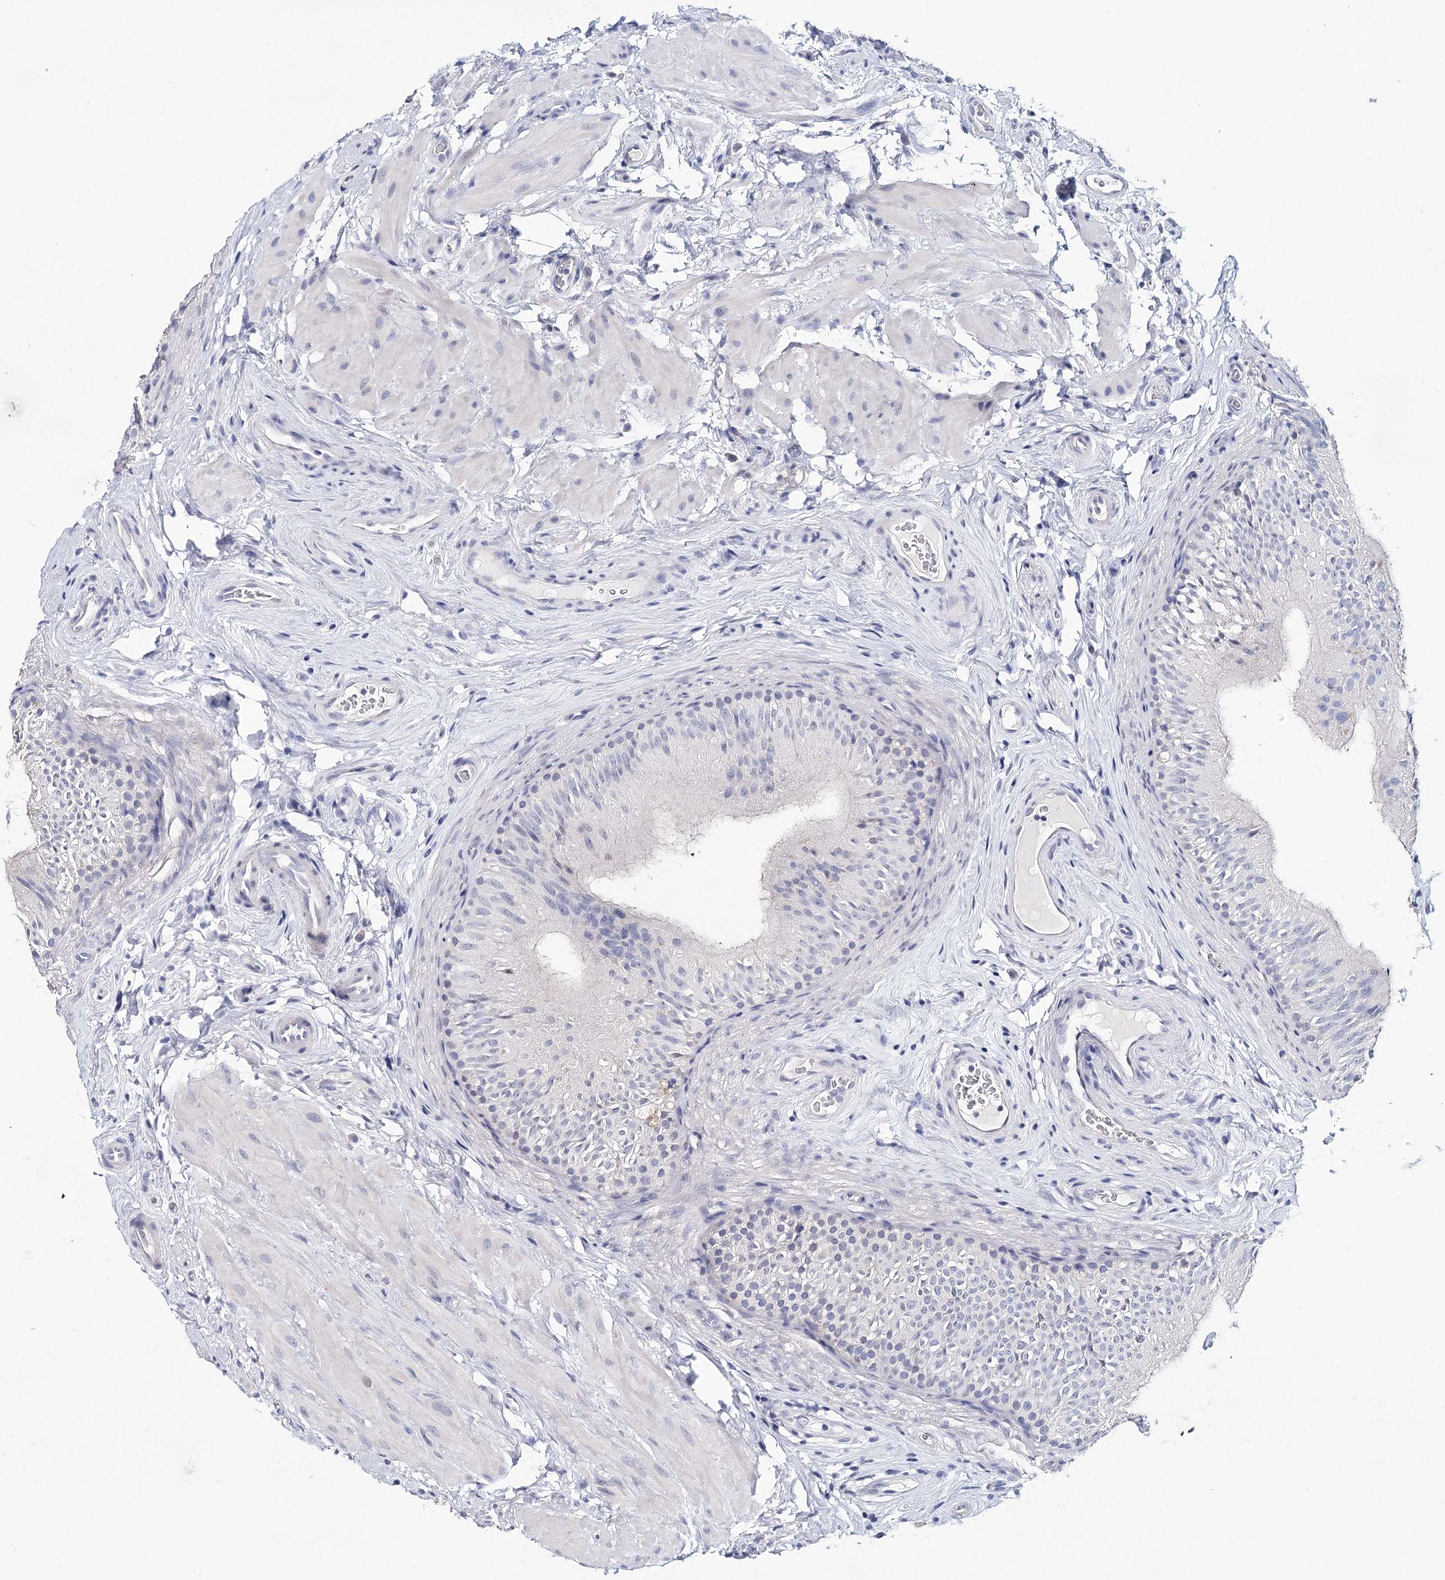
{"staining": {"intensity": "negative", "quantity": "none", "location": "none"}, "tissue": "epididymis", "cell_type": "Glandular cells", "image_type": "normal", "snomed": [{"axis": "morphology", "description": "Normal tissue, NOS"}, {"axis": "topography", "description": "Epididymis"}], "caption": "This is a image of immunohistochemistry staining of unremarkable epididymis, which shows no staining in glandular cells.", "gene": "HSPA4L", "patient": {"sex": "male", "age": 46}}